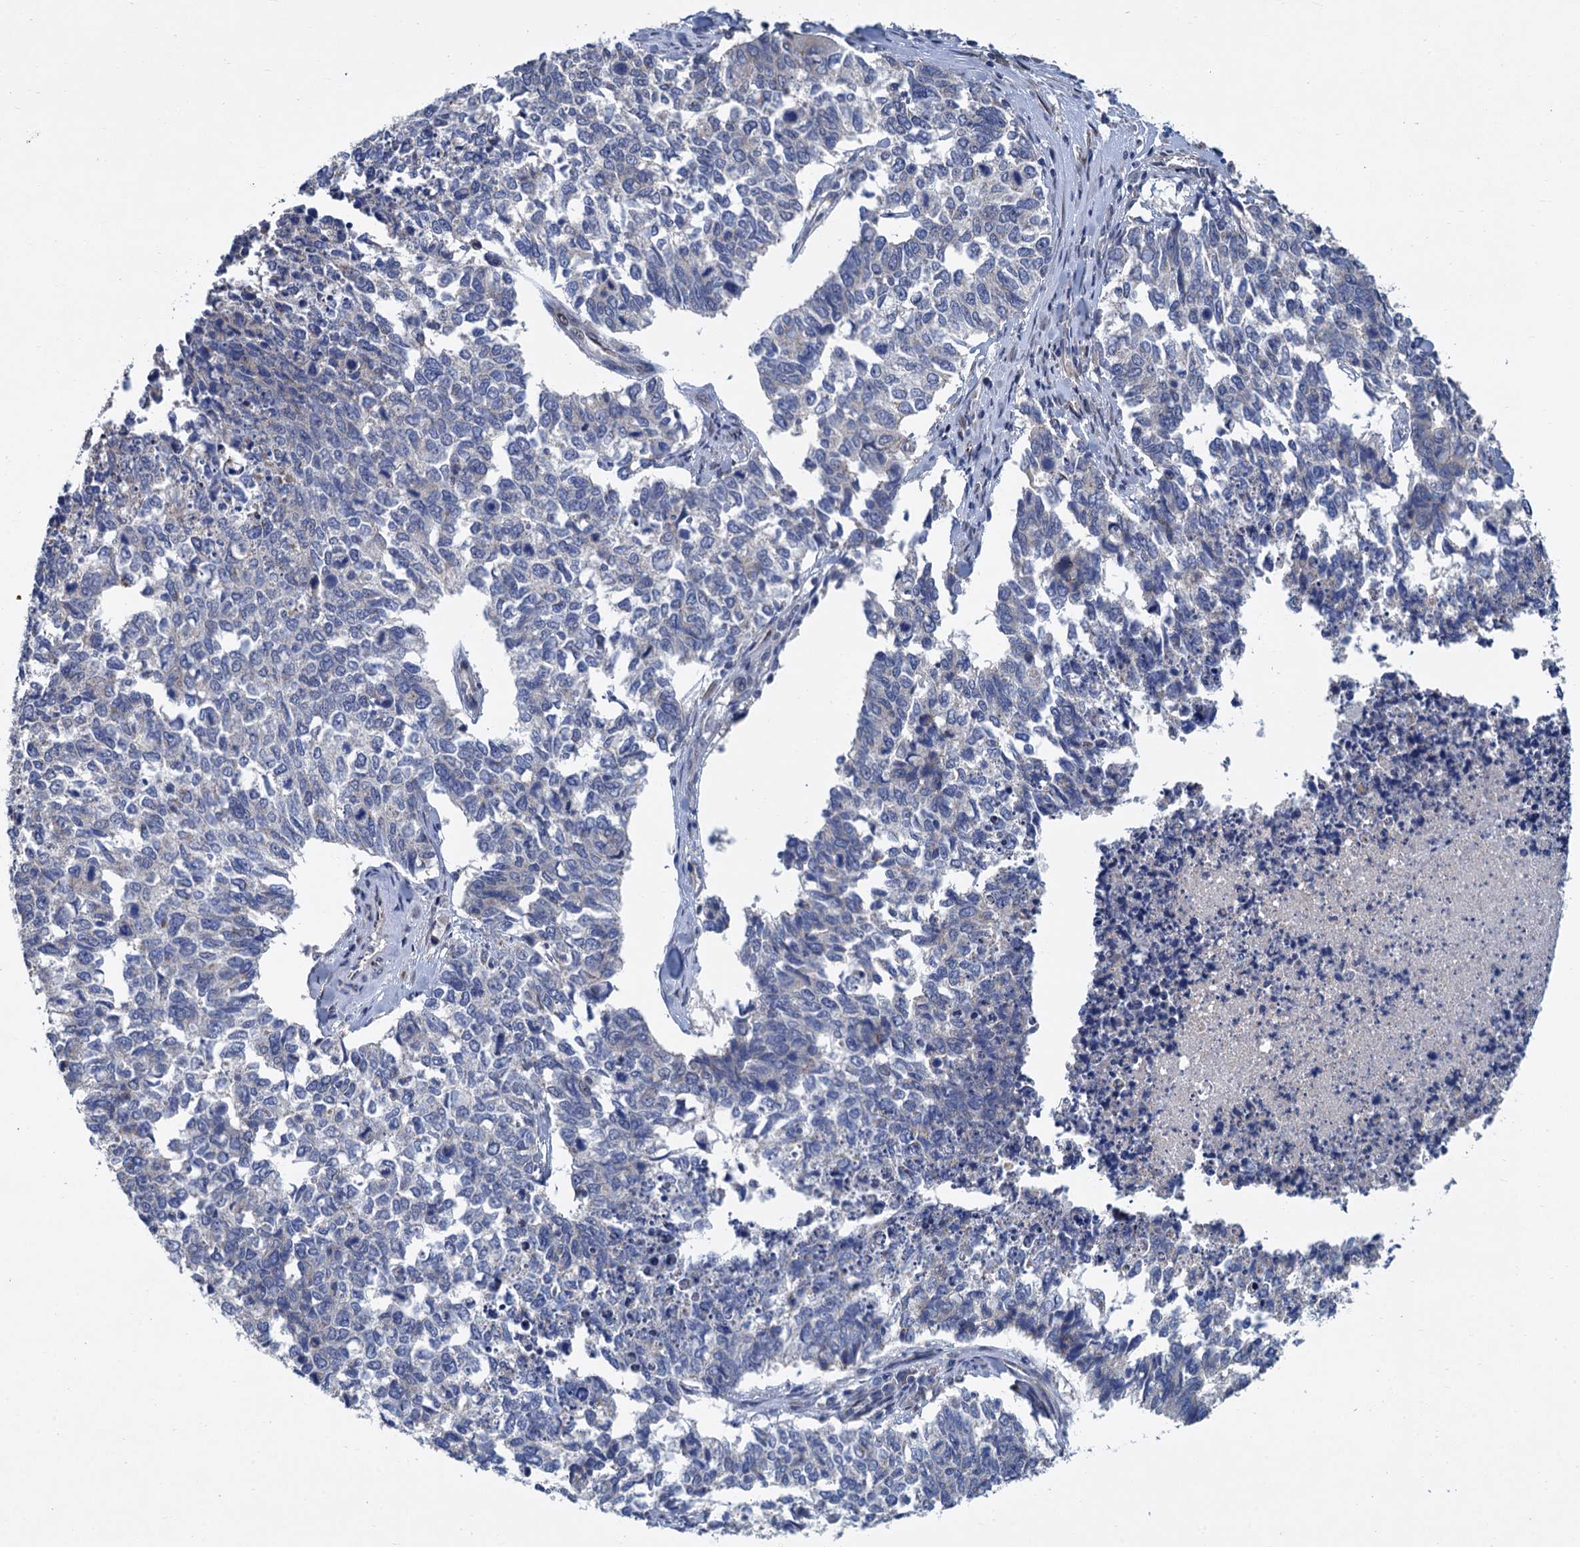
{"staining": {"intensity": "negative", "quantity": "none", "location": "none"}, "tissue": "cervical cancer", "cell_type": "Tumor cells", "image_type": "cancer", "snomed": [{"axis": "morphology", "description": "Squamous cell carcinoma, NOS"}, {"axis": "topography", "description": "Cervix"}], "caption": "Human cervical cancer stained for a protein using immunohistochemistry shows no expression in tumor cells.", "gene": "TRAF7", "patient": {"sex": "female", "age": 63}}